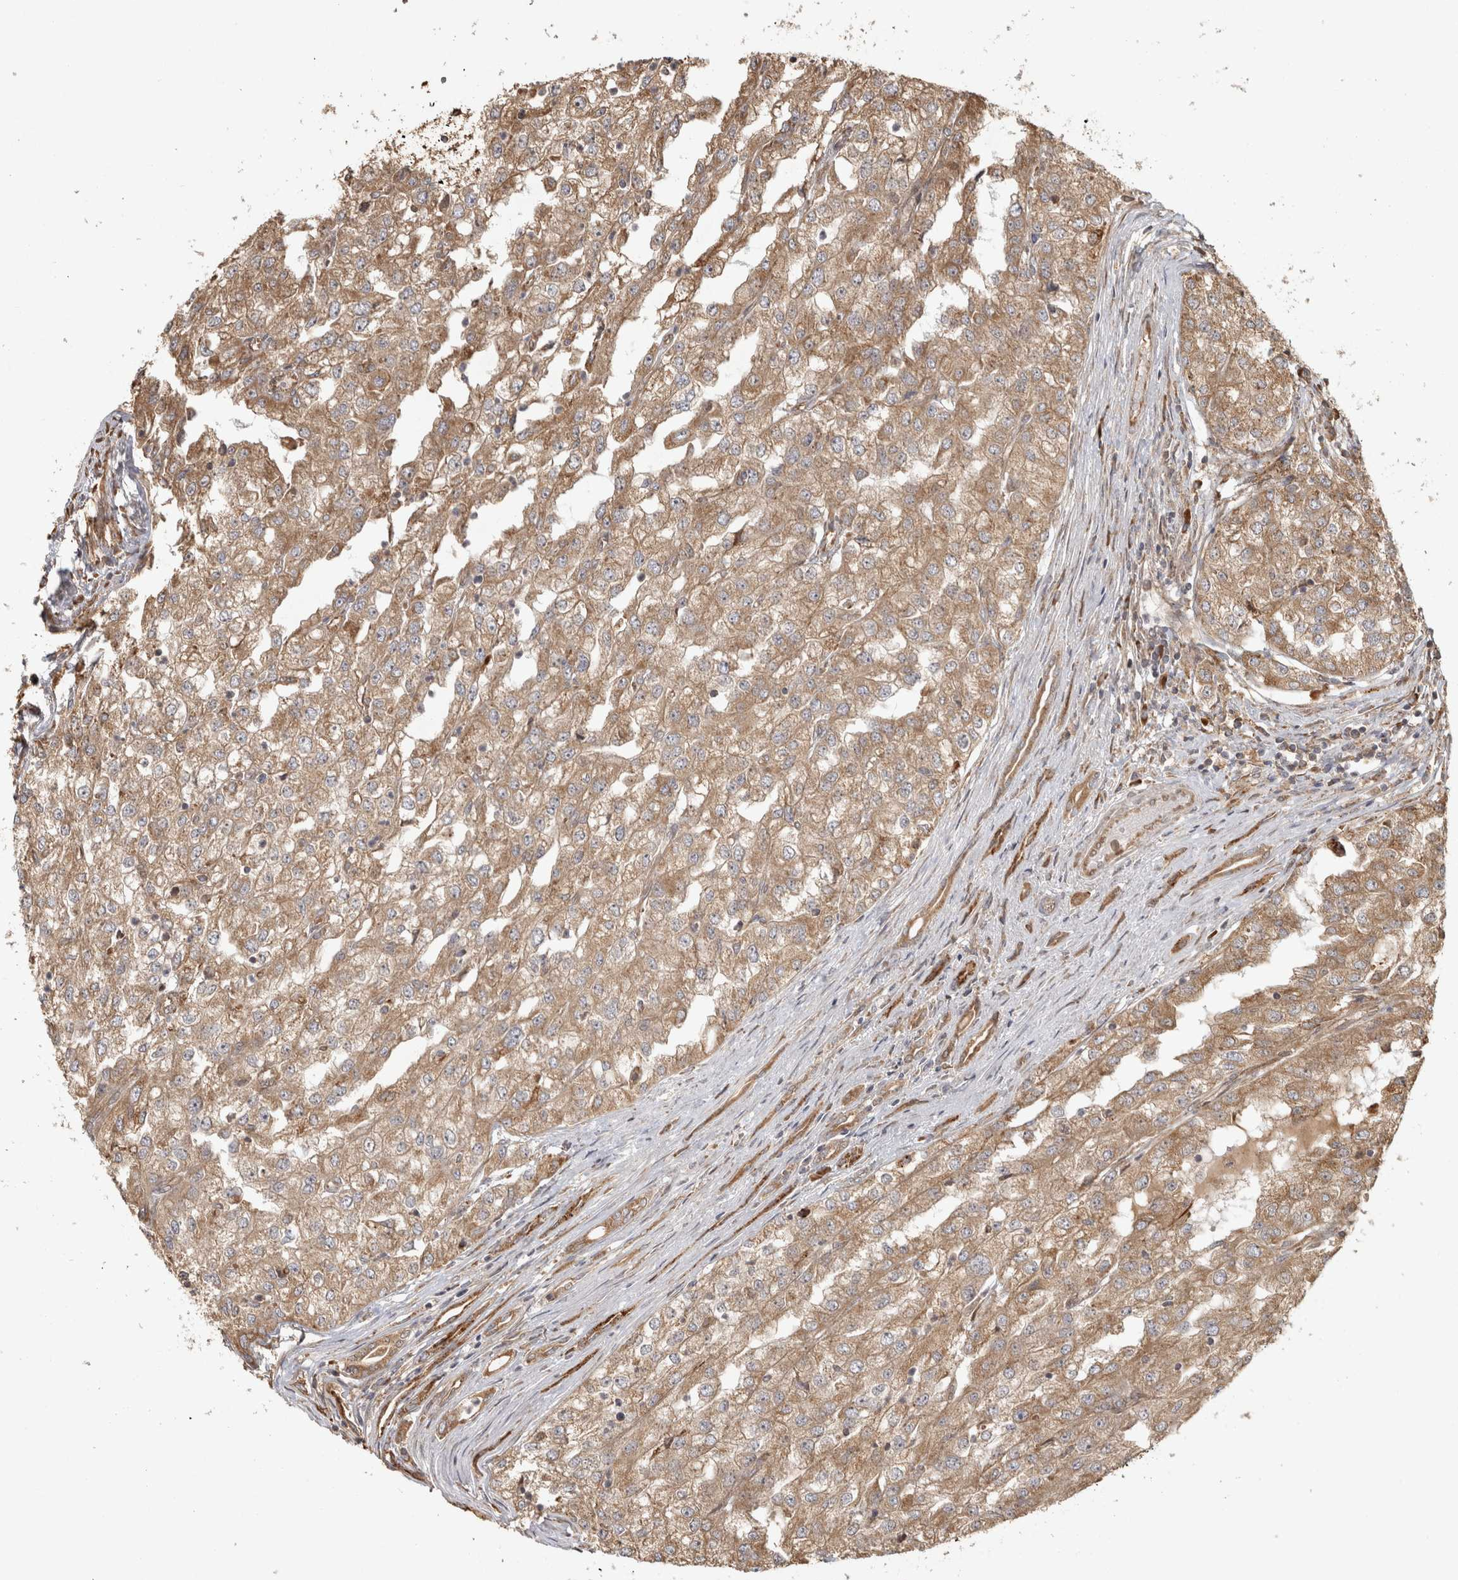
{"staining": {"intensity": "moderate", "quantity": ">75%", "location": "cytoplasmic/membranous"}, "tissue": "renal cancer", "cell_type": "Tumor cells", "image_type": "cancer", "snomed": [{"axis": "morphology", "description": "Adenocarcinoma, NOS"}, {"axis": "topography", "description": "Kidney"}], "caption": "Brown immunohistochemical staining in renal adenocarcinoma demonstrates moderate cytoplasmic/membranous positivity in approximately >75% of tumor cells. The protein of interest is shown in brown color, while the nuclei are stained blue.", "gene": "CAMSAP2", "patient": {"sex": "female", "age": 54}}